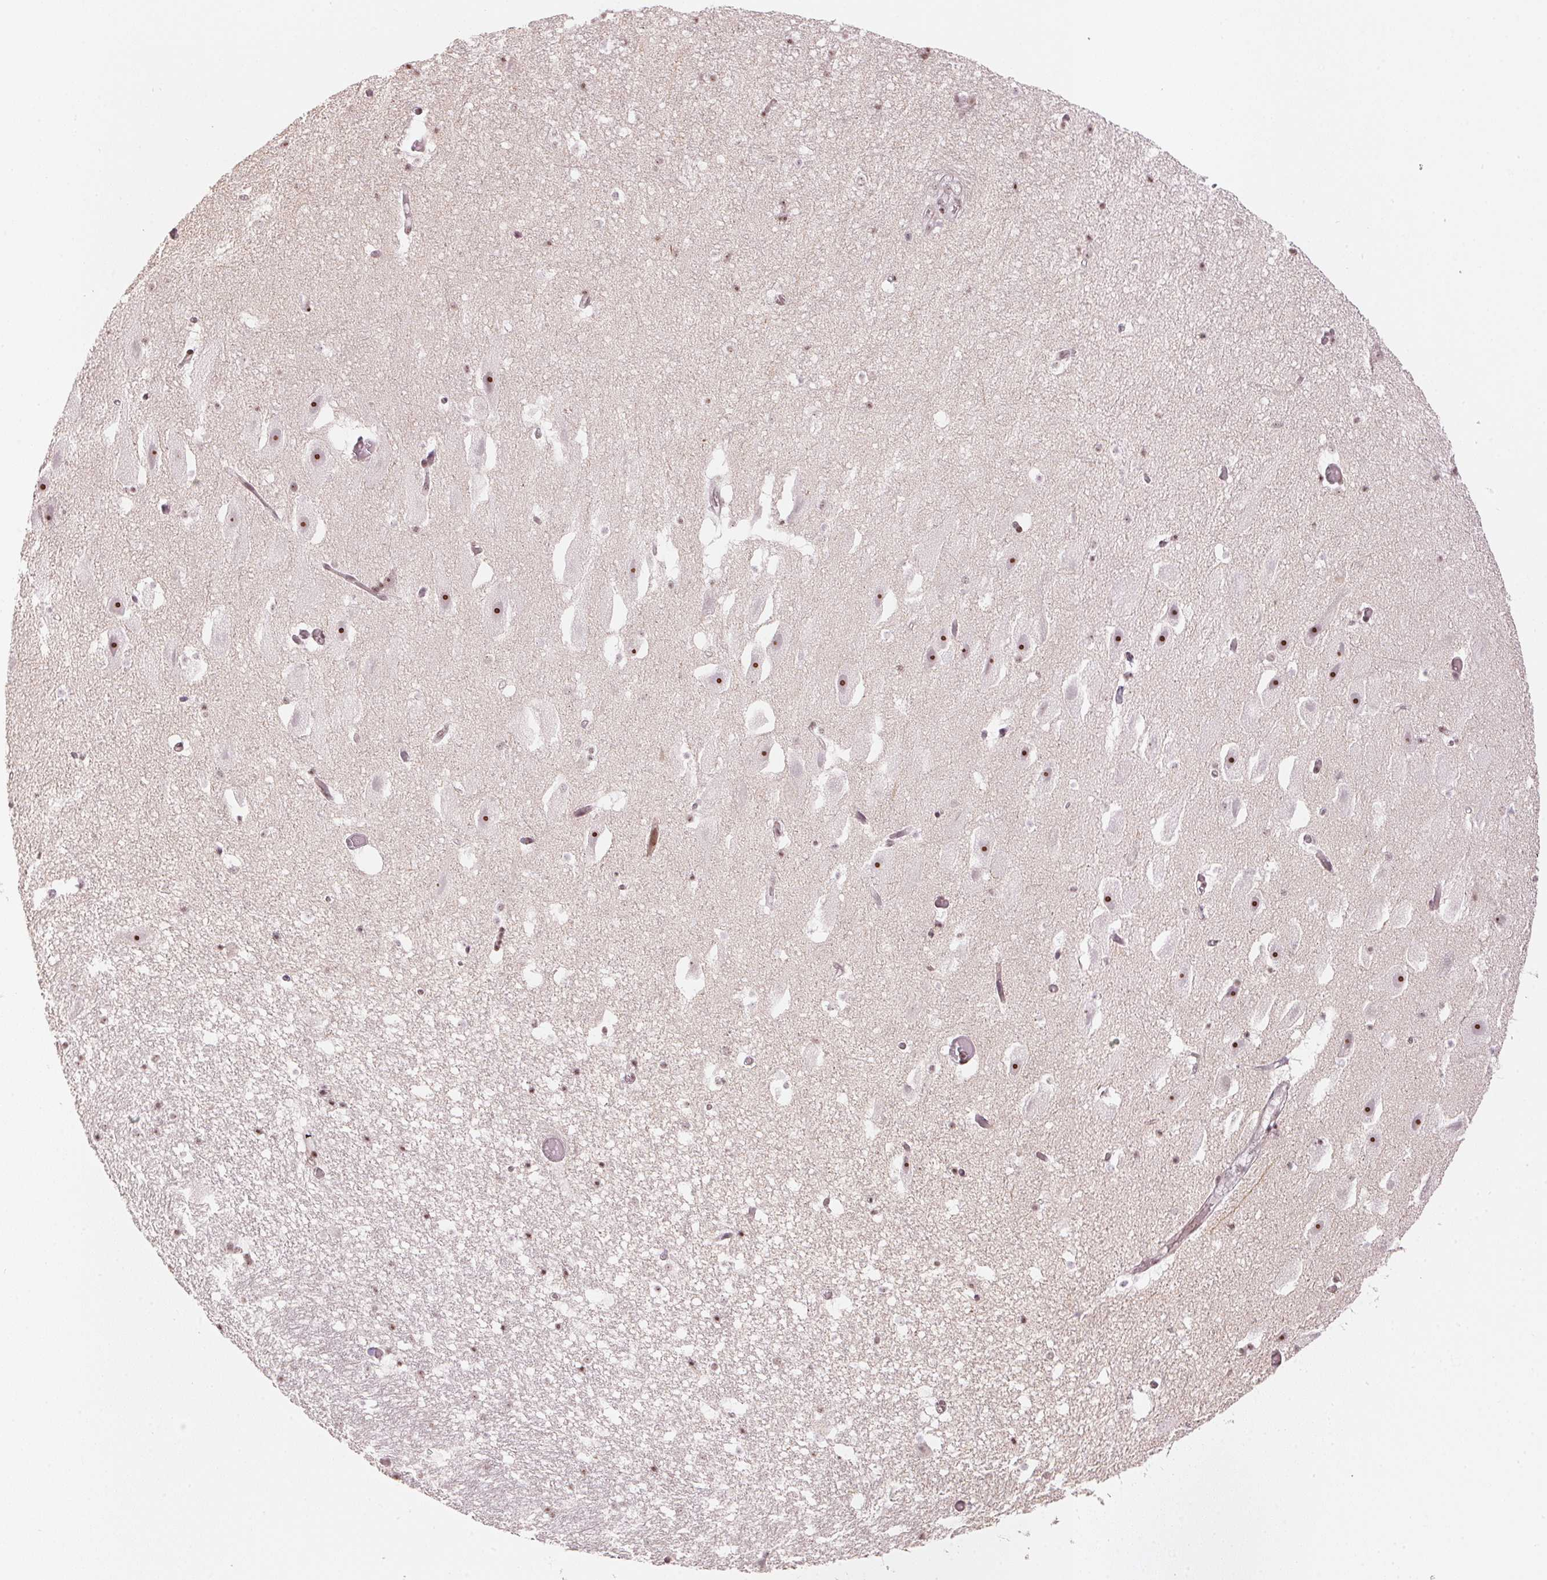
{"staining": {"intensity": "moderate", "quantity": "<25%", "location": "nuclear"}, "tissue": "hippocampus", "cell_type": "Glial cells", "image_type": "normal", "snomed": [{"axis": "morphology", "description": "Normal tissue, NOS"}, {"axis": "topography", "description": "Hippocampus"}], "caption": "An IHC histopathology image of normal tissue is shown. Protein staining in brown labels moderate nuclear positivity in hippocampus within glial cells. (DAB (3,3'-diaminobenzidine) IHC, brown staining for protein, blue staining for nuclei).", "gene": "KAT6A", "patient": {"sex": "male", "age": 26}}